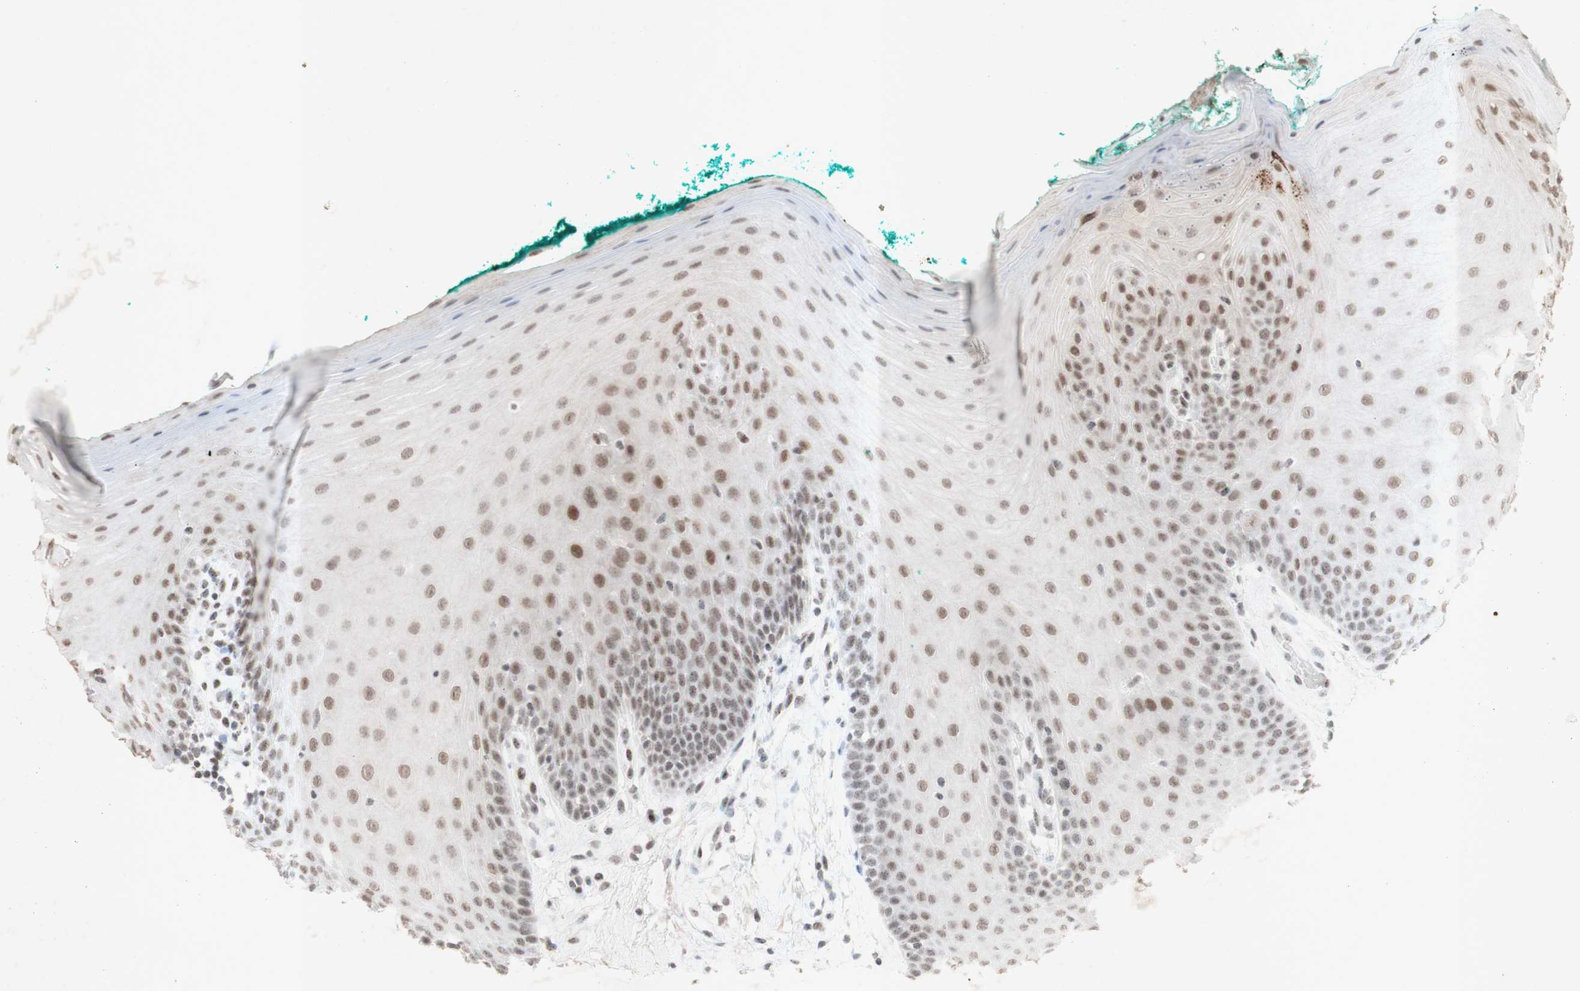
{"staining": {"intensity": "moderate", "quantity": "25%-75%", "location": "nuclear"}, "tissue": "oral mucosa", "cell_type": "Squamous epithelial cells", "image_type": "normal", "snomed": [{"axis": "morphology", "description": "Normal tissue, NOS"}, {"axis": "topography", "description": "Skeletal muscle"}, {"axis": "topography", "description": "Oral tissue"}], "caption": "High-magnification brightfield microscopy of benign oral mucosa stained with DAB (3,3'-diaminobenzidine) (brown) and counterstained with hematoxylin (blue). squamous epithelial cells exhibit moderate nuclear staining is seen in approximately25%-75% of cells. (IHC, brightfield microscopy, high magnification).", "gene": "CENPB", "patient": {"sex": "male", "age": 58}}